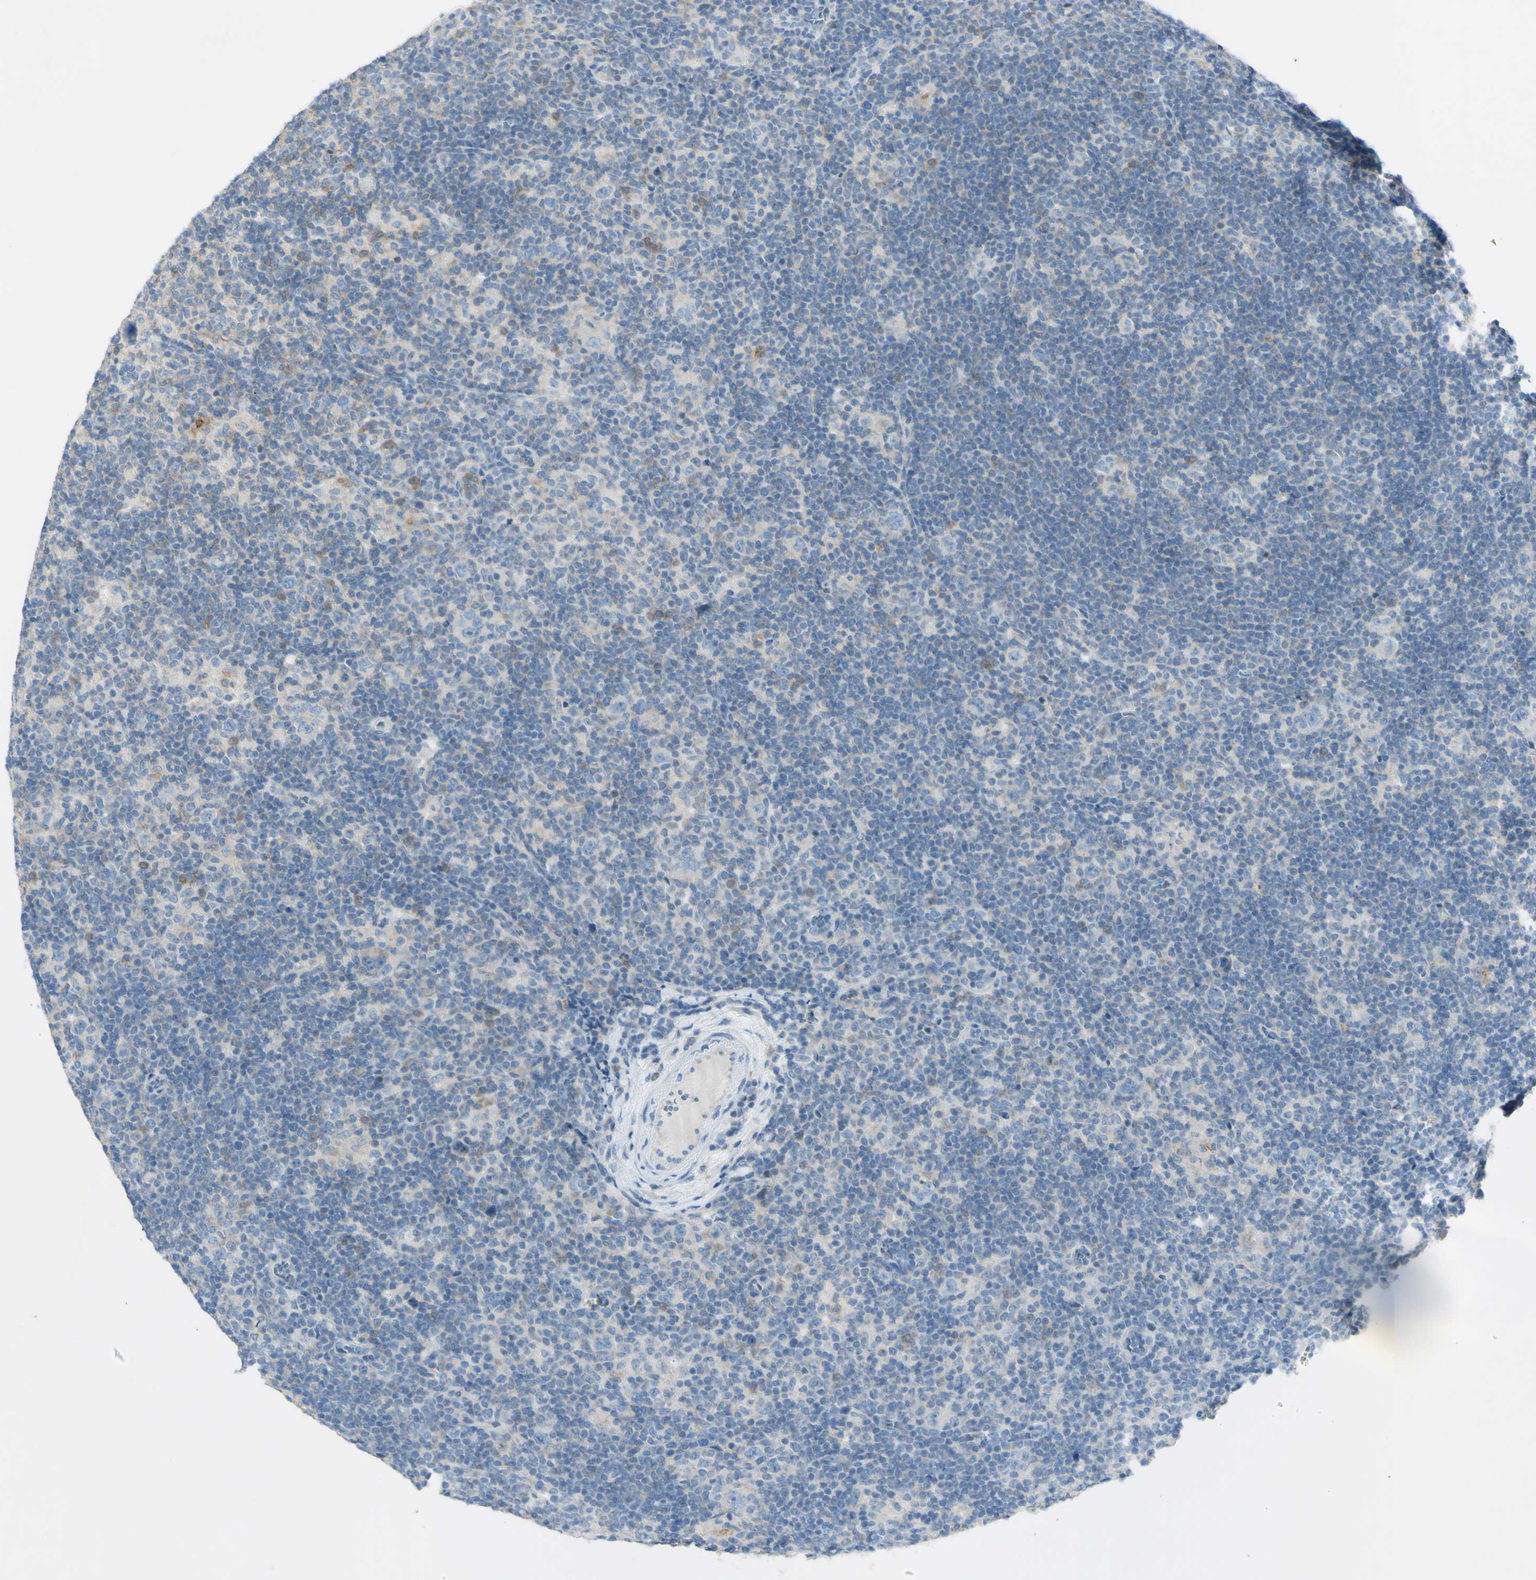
{"staining": {"intensity": "negative", "quantity": "none", "location": "none"}, "tissue": "lymphoma", "cell_type": "Tumor cells", "image_type": "cancer", "snomed": [{"axis": "morphology", "description": "Hodgkin's disease, NOS"}, {"axis": "topography", "description": "Lymph node"}], "caption": "Human lymphoma stained for a protein using IHC shows no expression in tumor cells.", "gene": "GDF15", "patient": {"sex": "female", "age": 57}}